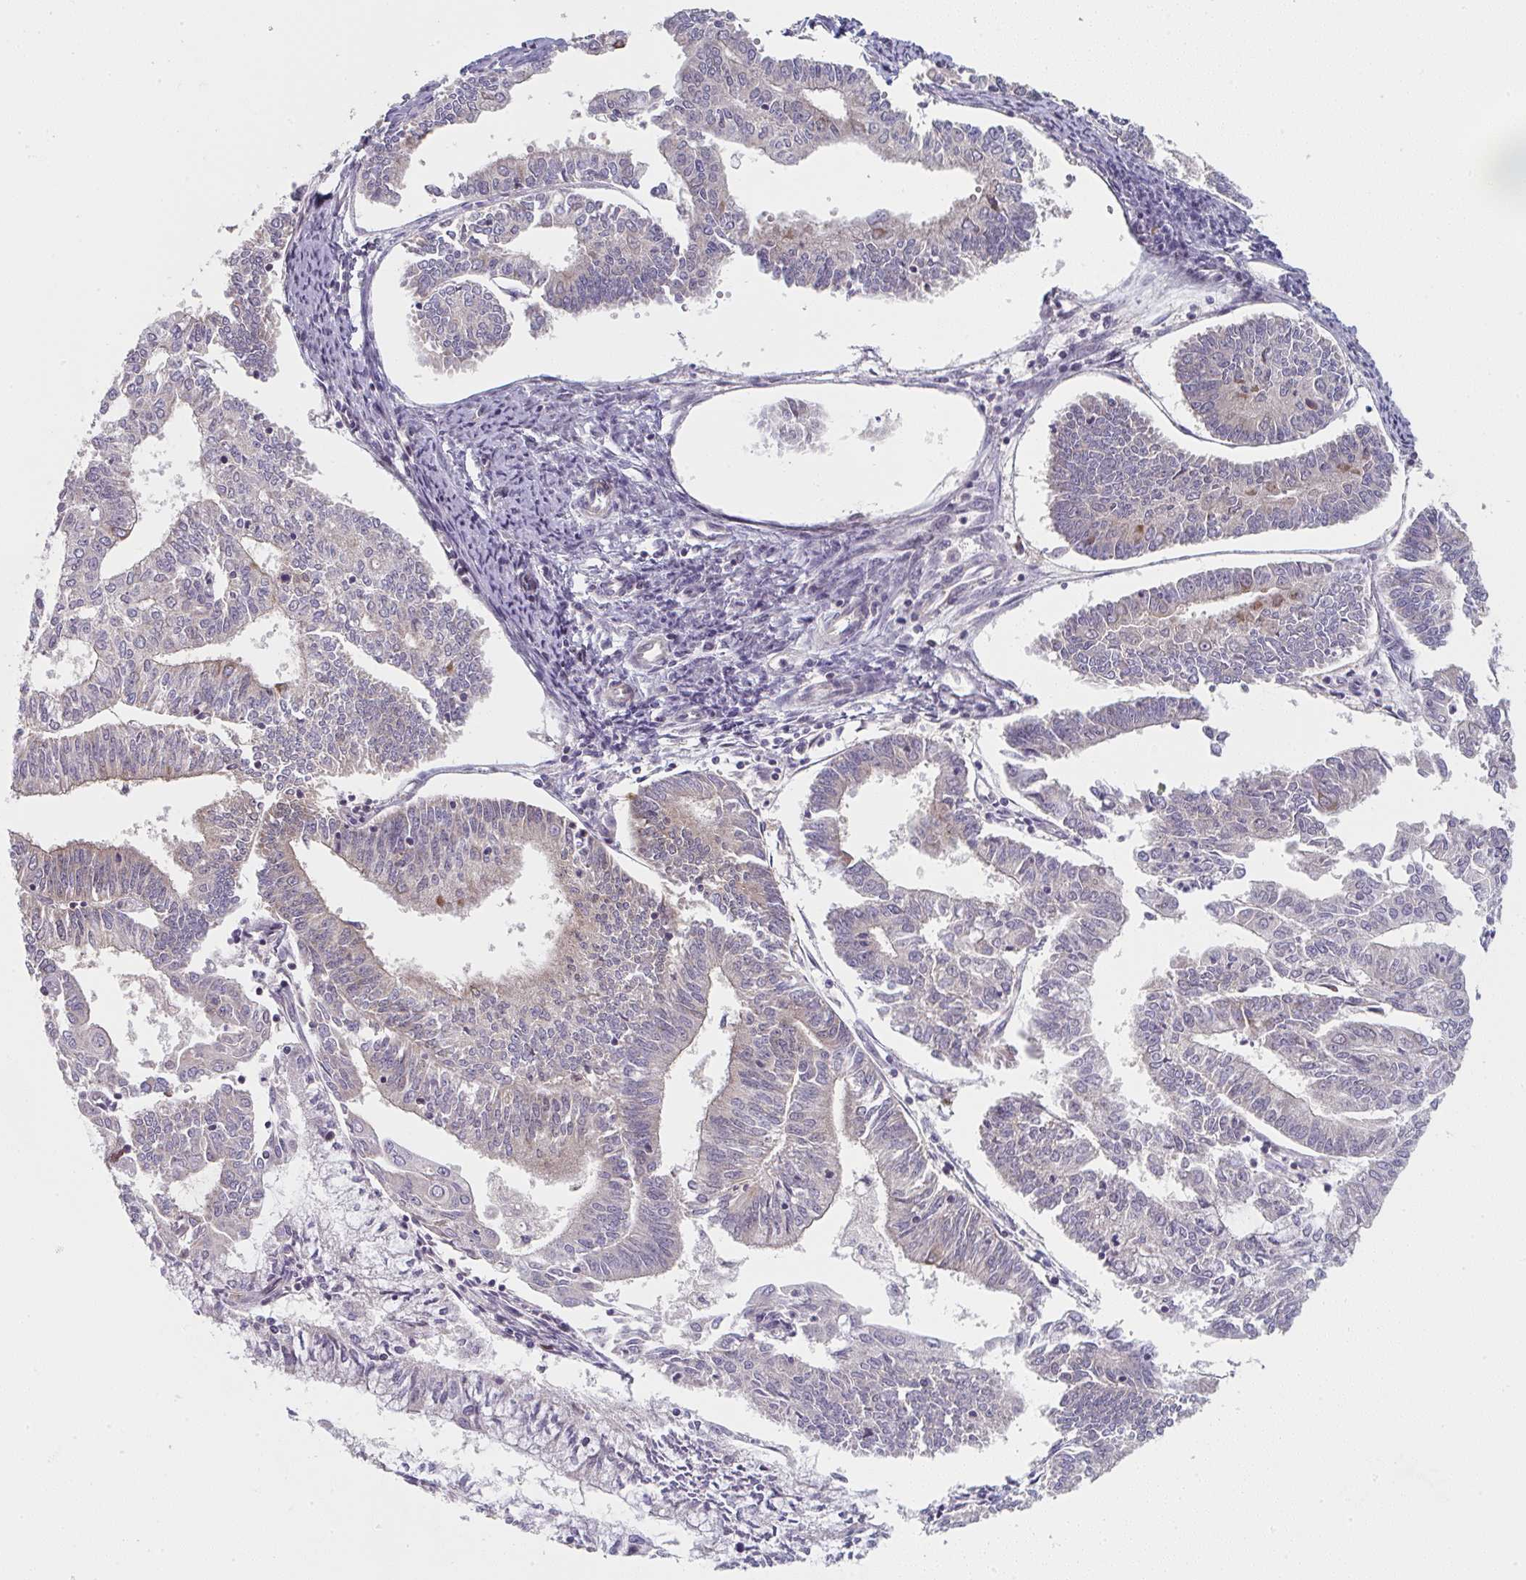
{"staining": {"intensity": "negative", "quantity": "none", "location": "none"}, "tissue": "endometrial cancer", "cell_type": "Tumor cells", "image_type": "cancer", "snomed": [{"axis": "morphology", "description": "Adenocarcinoma, NOS"}, {"axis": "topography", "description": "Endometrium"}], "caption": "Micrograph shows no significant protein staining in tumor cells of adenocarcinoma (endometrial). (DAB IHC, high magnification).", "gene": "RANGRF", "patient": {"sex": "female", "age": 61}}